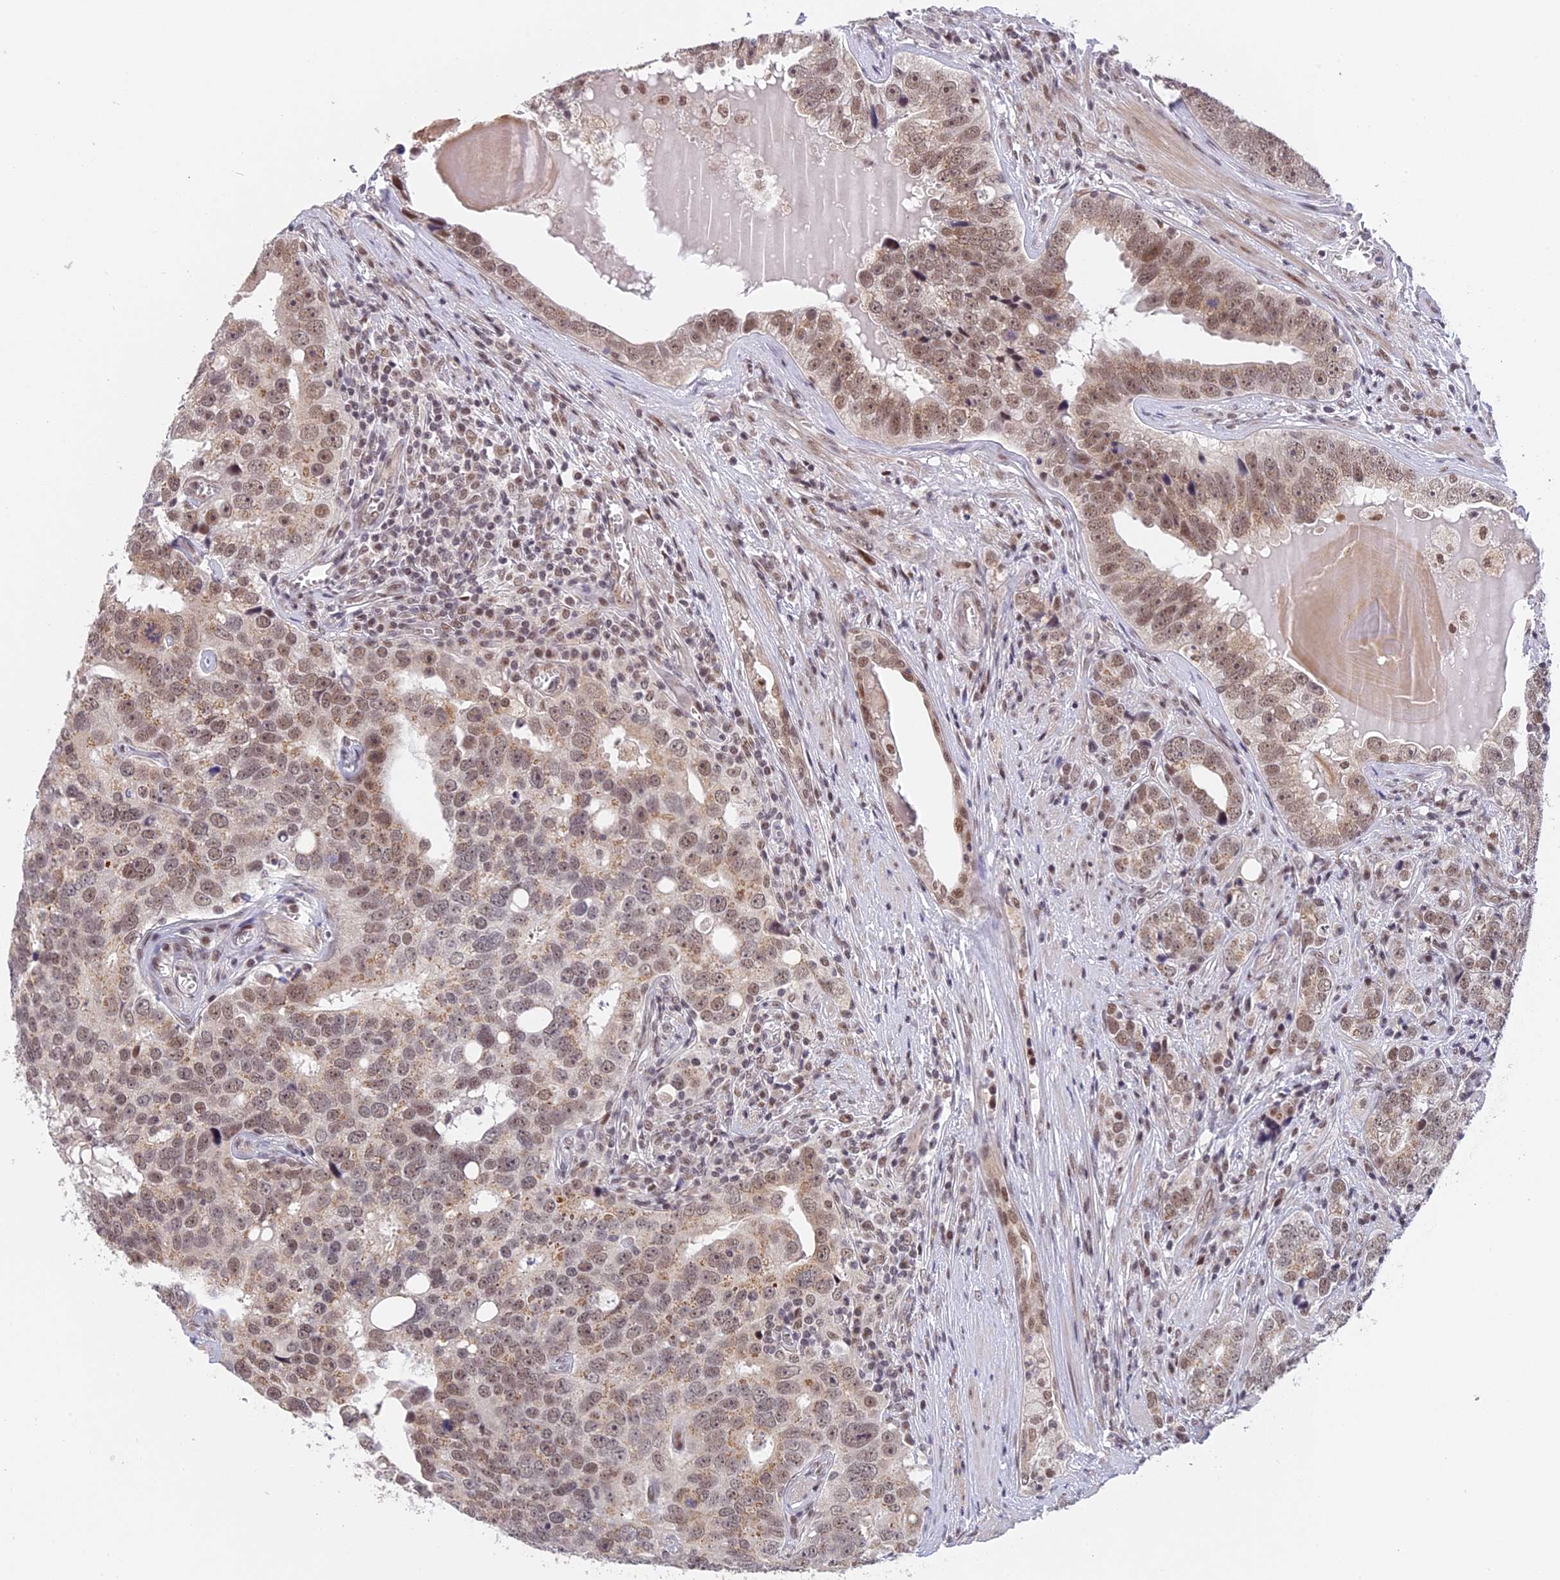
{"staining": {"intensity": "moderate", "quantity": "25%-75%", "location": "nuclear"}, "tissue": "prostate cancer", "cell_type": "Tumor cells", "image_type": "cancer", "snomed": [{"axis": "morphology", "description": "Adenocarcinoma, High grade"}, {"axis": "topography", "description": "Prostate"}], "caption": "Prostate adenocarcinoma (high-grade) stained for a protein reveals moderate nuclear positivity in tumor cells. The protein is shown in brown color, while the nuclei are stained blue.", "gene": "POLR2C", "patient": {"sex": "male", "age": 71}}